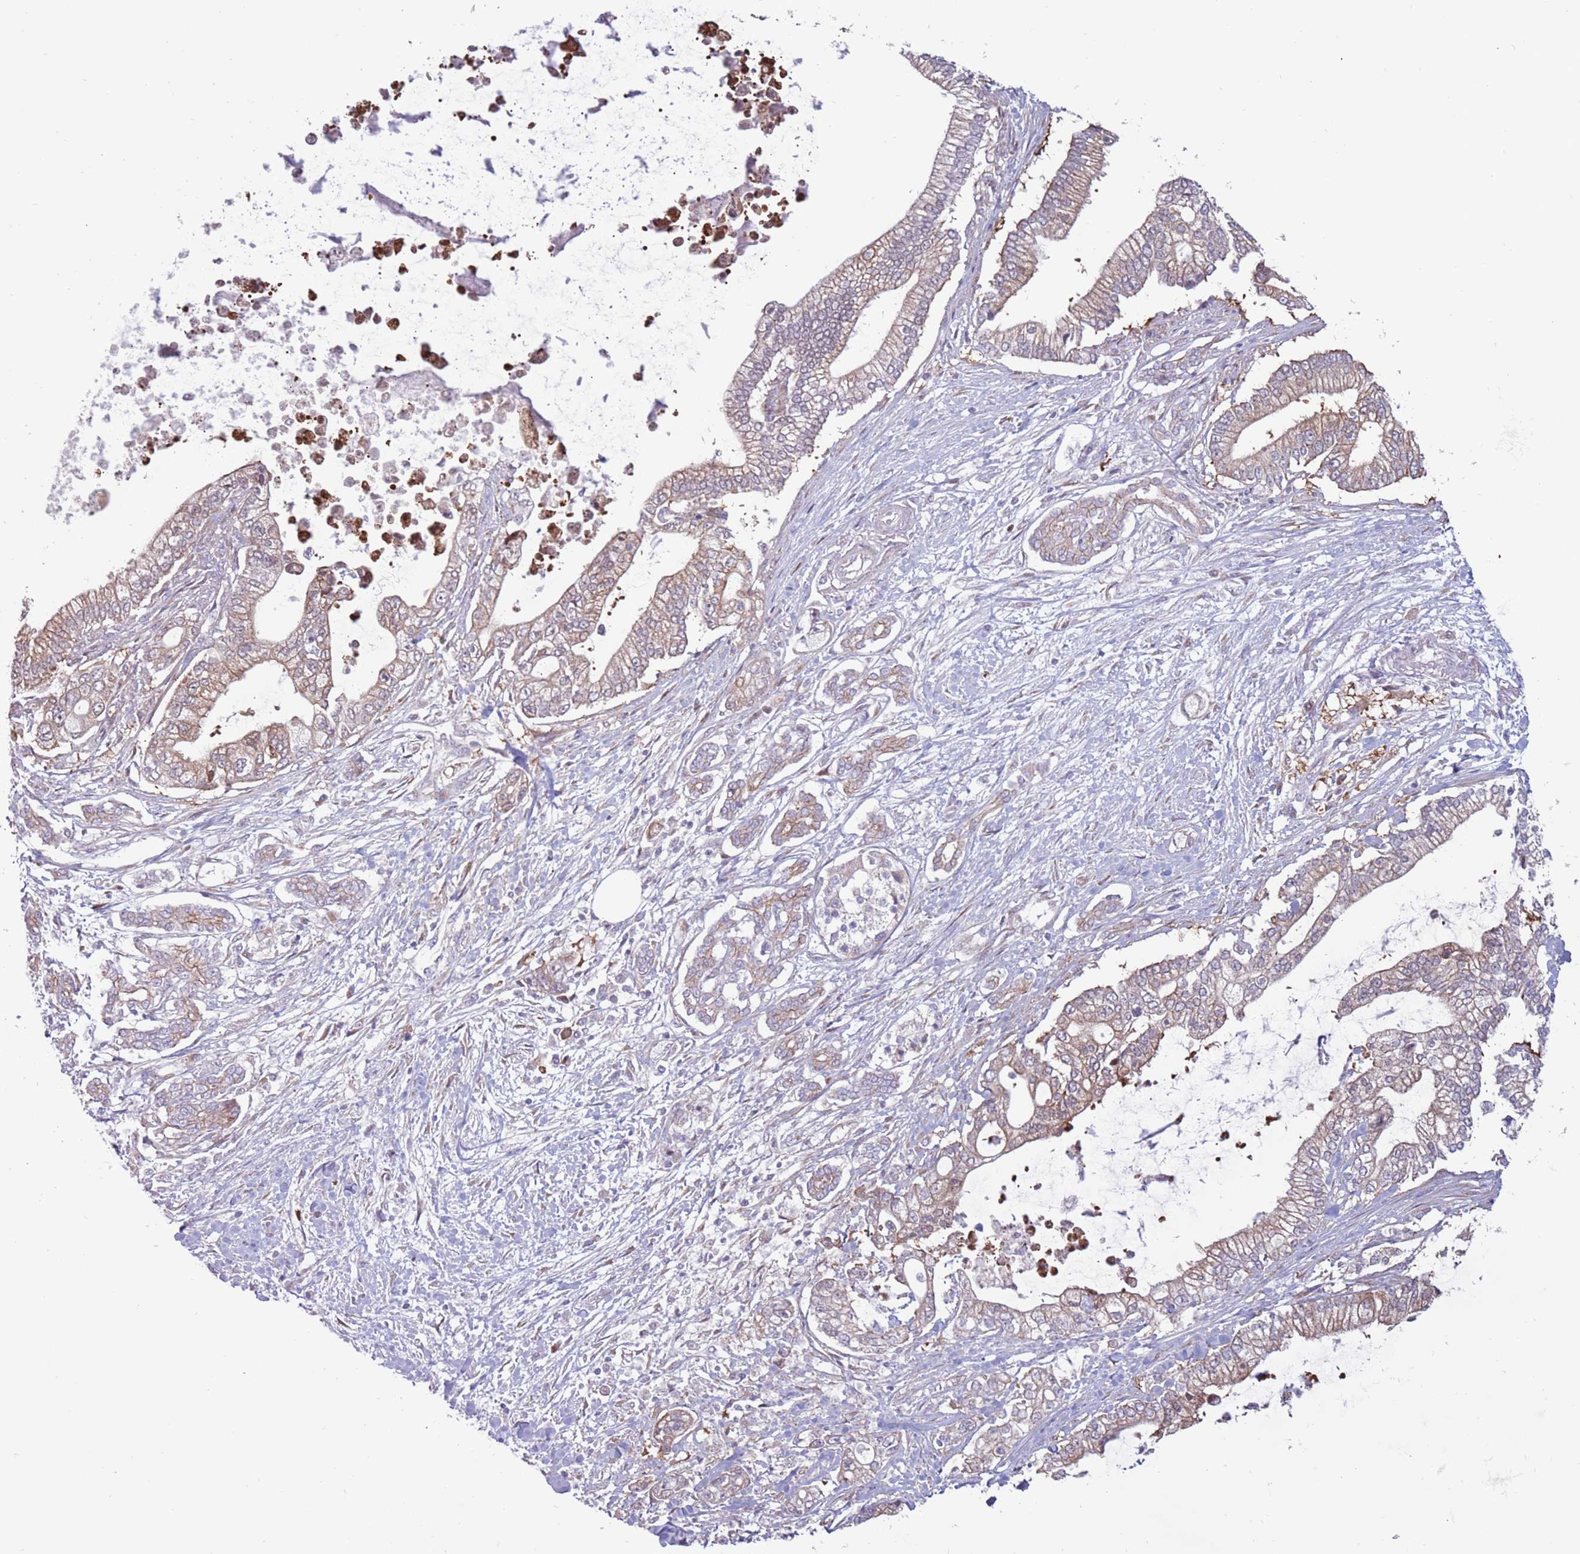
{"staining": {"intensity": "weak", "quantity": ">75%", "location": "cytoplasmic/membranous"}, "tissue": "pancreatic cancer", "cell_type": "Tumor cells", "image_type": "cancer", "snomed": [{"axis": "morphology", "description": "Adenocarcinoma, NOS"}, {"axis": "topography", "description": "Pancreas"}], "caption": "Immunohistochemistry (IHC) of human pancreatic adenocarcinoma reveals low levels of weak cytoplasmic/membranous staining in approximately >75% of tumor cells. (DAB = brown stain, brightfield microscopy at high magnification).", "gene": "CCDC150", "patient": {"sex": "male", "age": 69}}